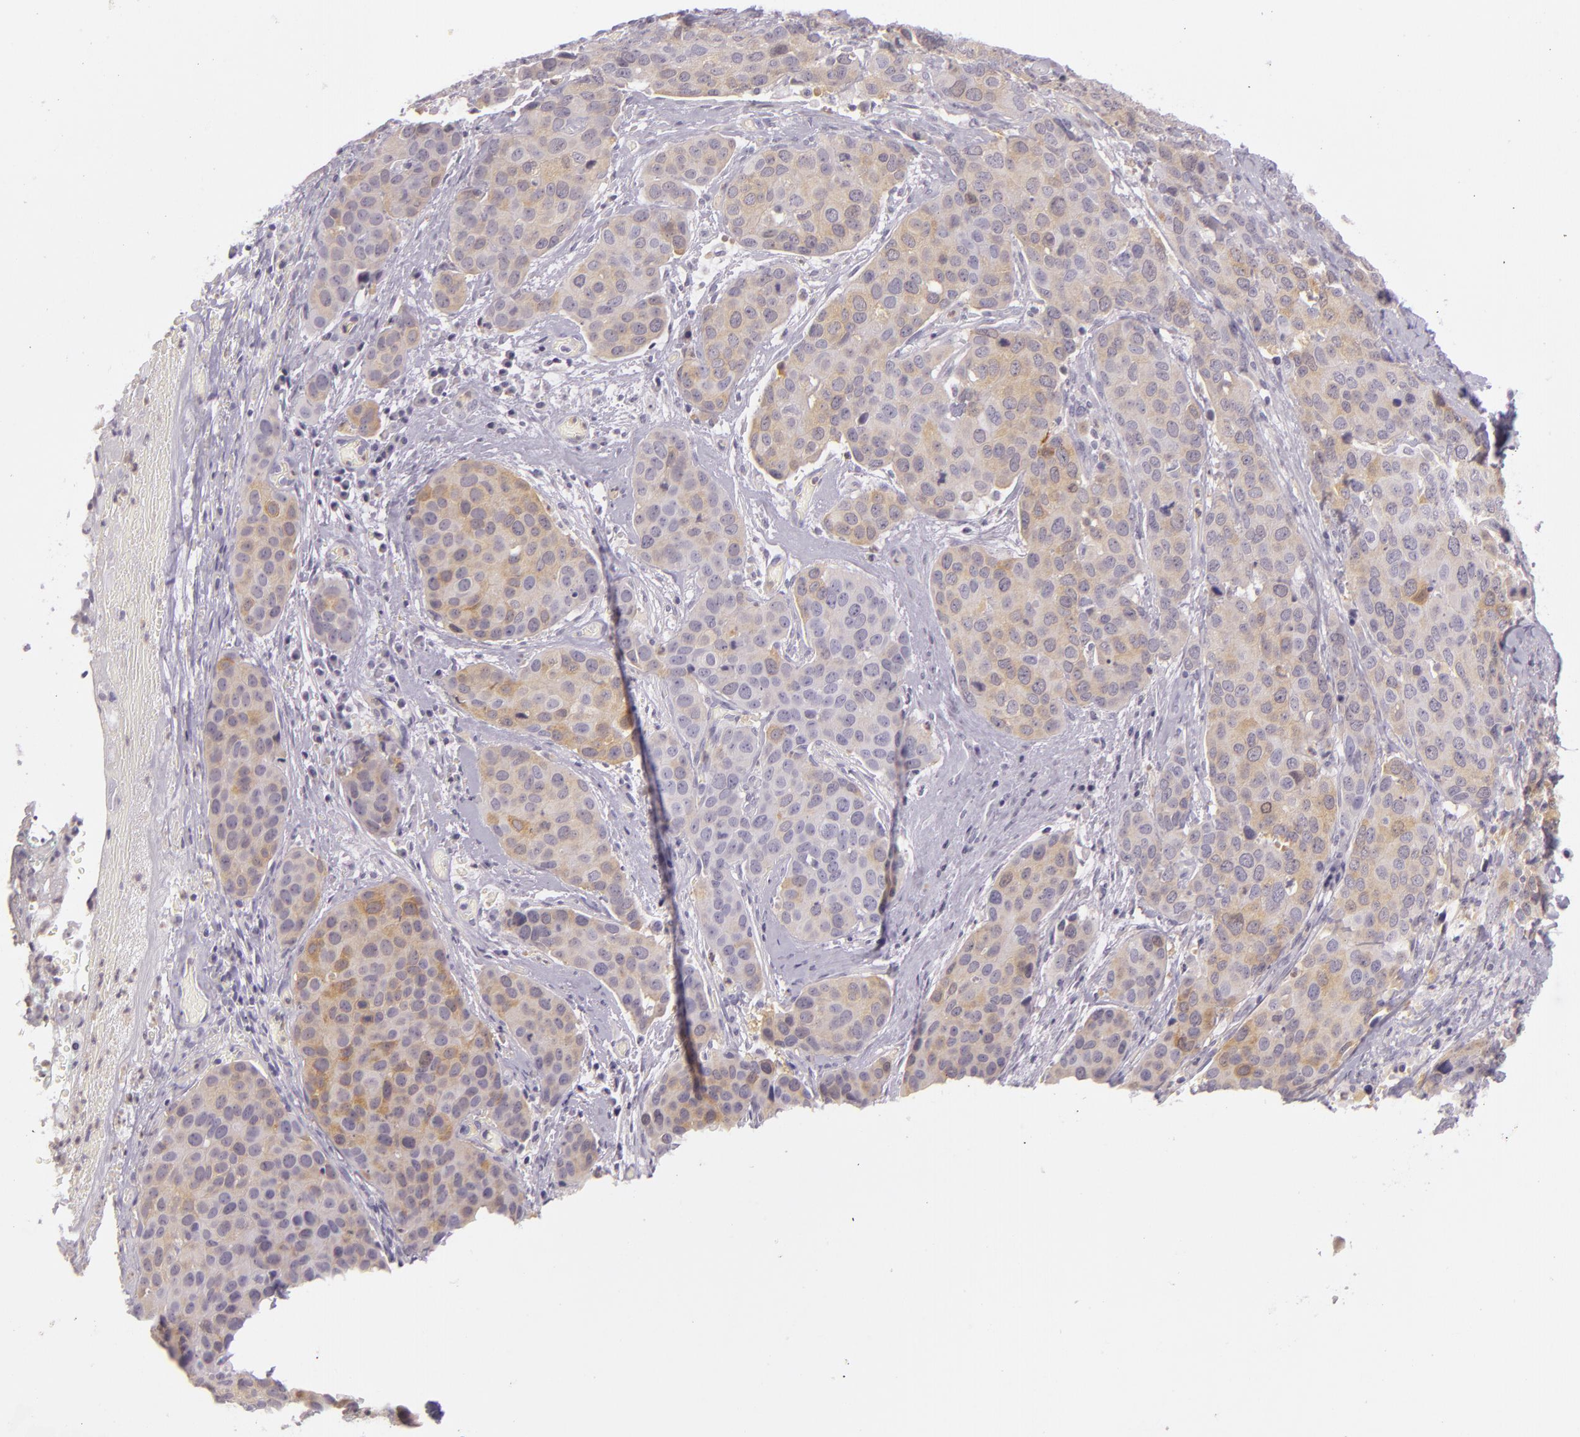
{"staining": {"intensity": "weak", "quantity": "25%-75%", "location": "cytoplasmic/membranous"}, "tissue": "cervical cancer", "cell_type": "Tumor cells", "image_type": "cancer", "snomed": [{"axis": "morphology", "description": "Squamous cell carcinoma, NOS"}, {"axis": "topography", "description": "Cervix"}], "caption": "Brown immunohistochemical staining in human cervical cancer displays weak cytoplasmic/membranous expression in approximately 25%-75% of tumor cells.", "gene": "CBS", "patient": {"sex": "female", "age": 54}}